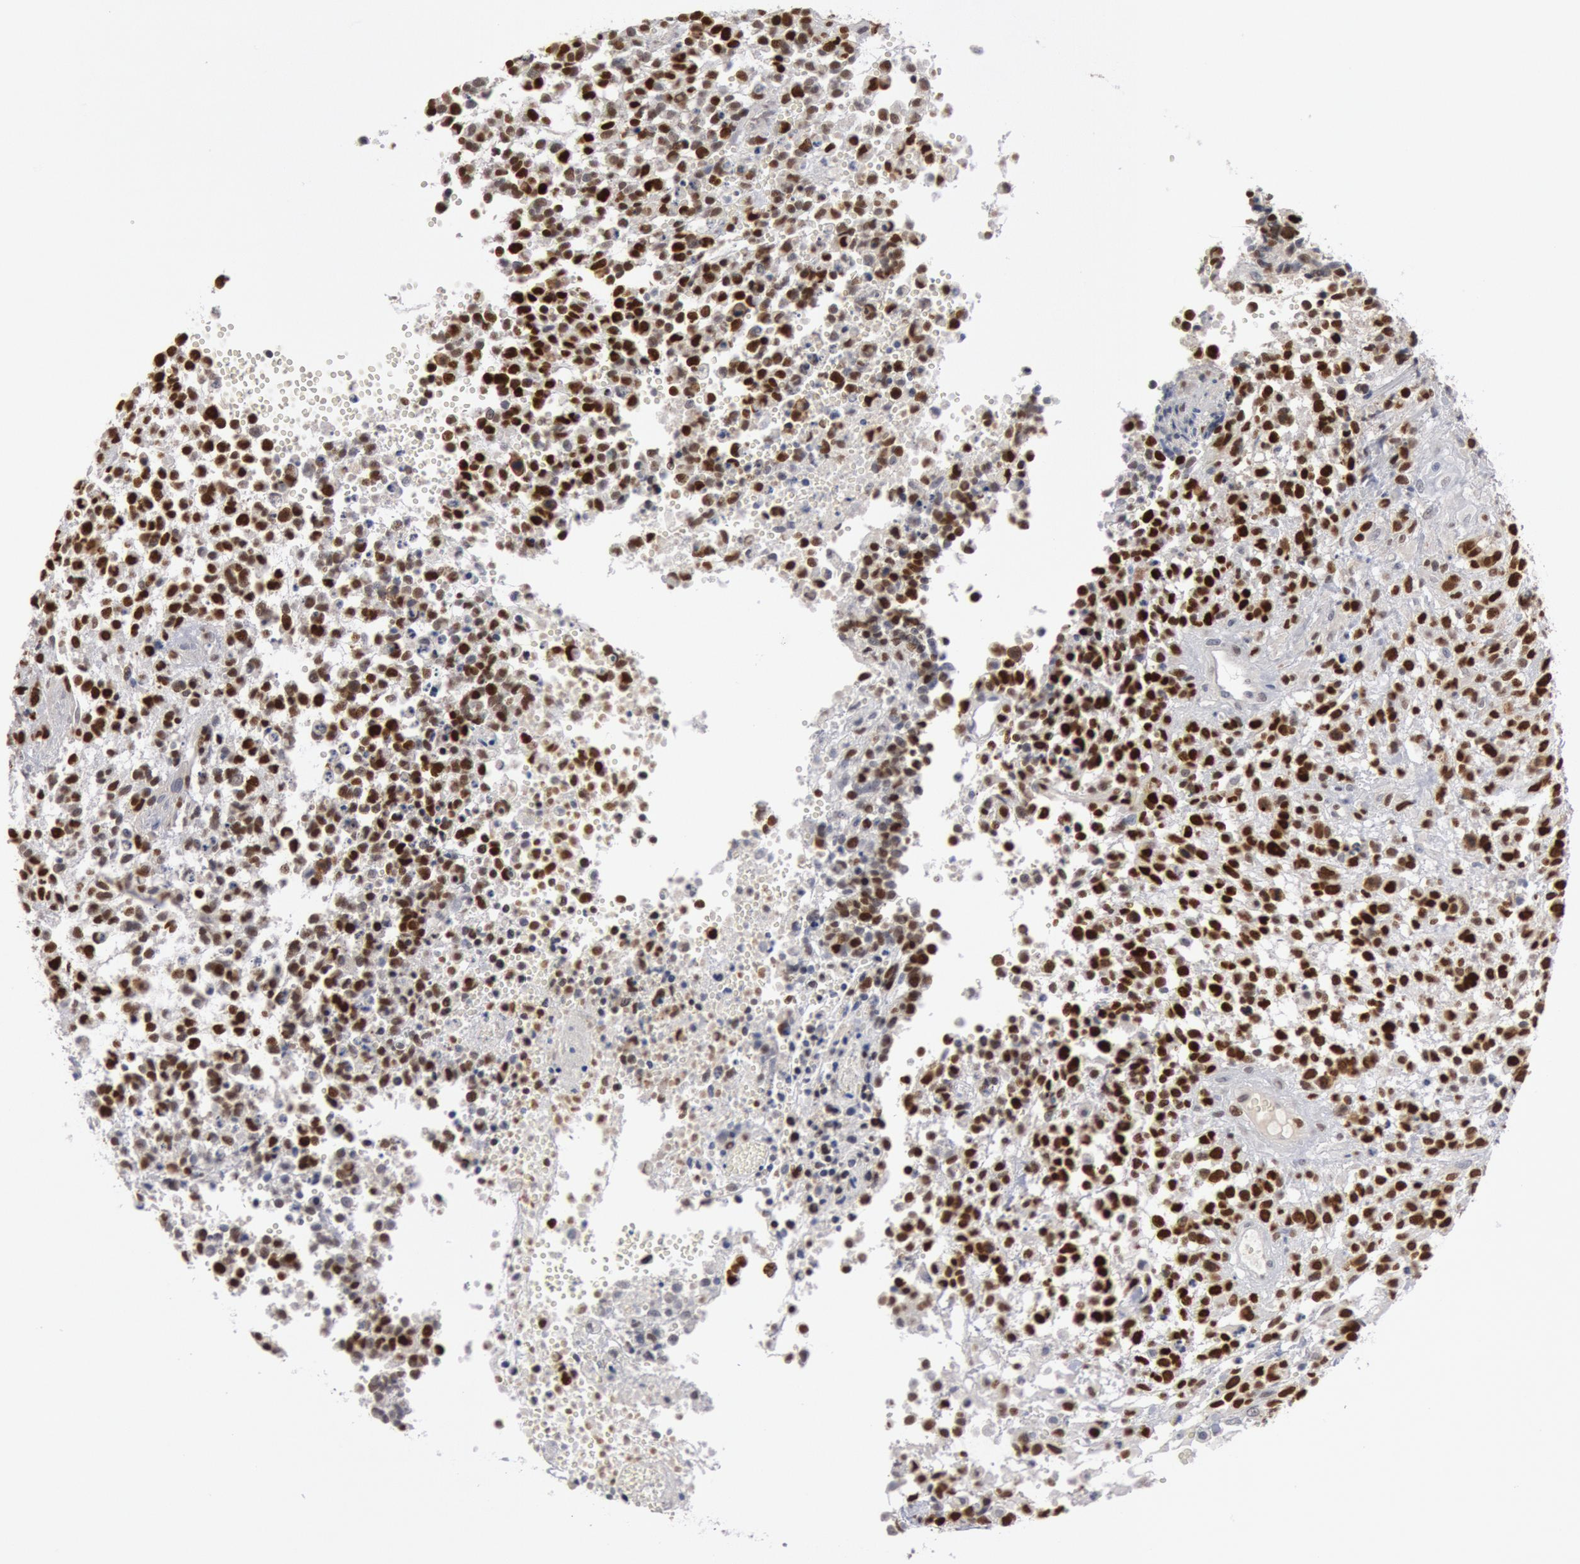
{"staining": {"intensity": "strong", "quantity": ">75%", "location": "nuclear"}, "tissue": "glioma", "cell_type": "Tumor cells", "image_type": "cancer", "snomed": [{"axis": "morphology", "description": "Glioma, malignant, High grade"}, {"axis": "topography", "description": "Brain"}], "caption": "Strong nuclear positivity for a protein is appreciated in approximately >75% of tumor cells of glioma using immunohistochemistry.", "gene": "WDHD1", "patient": {"sex": "male", "age": 66}}